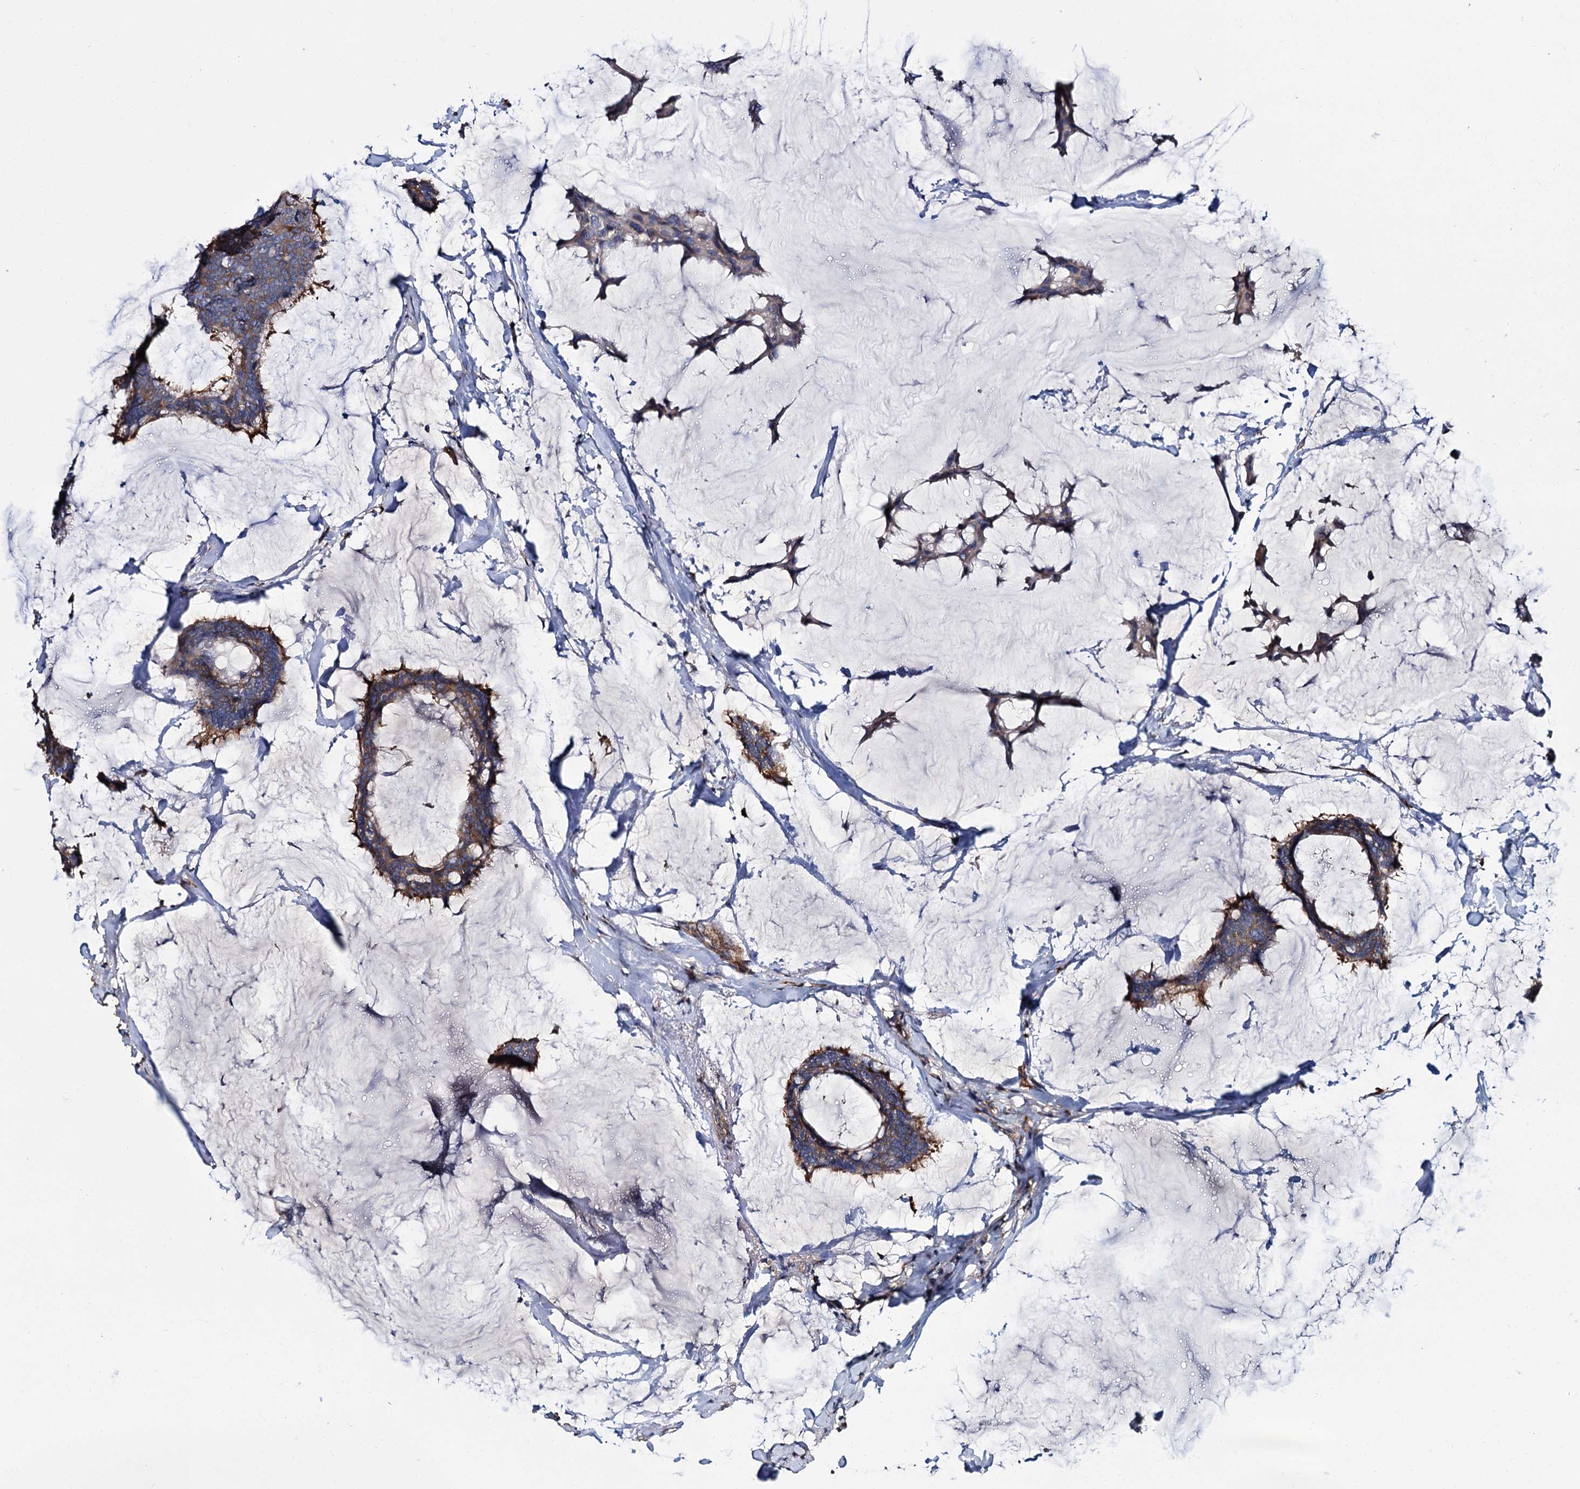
{"staining": {"intensity": "moderate", "quantity": "<25%", "location": "cytoplasmic/membranous"}, "tissue": "breast cancer", "cell_type": "Tumor cells", "image_type": "cancer", "snomed": [{"axis": "morphology", "description": "Duct carcinoma"}, {"axis": "topography", "description": "Breast"}], "caption": "Tumor cells reveal moderate cytoplasmic/membranous staining in about <25% of cells in breast cancer (intraductal carcinoma).", "gene": "CACNA1C", "patient": {"sex": "female", "age": 93}}